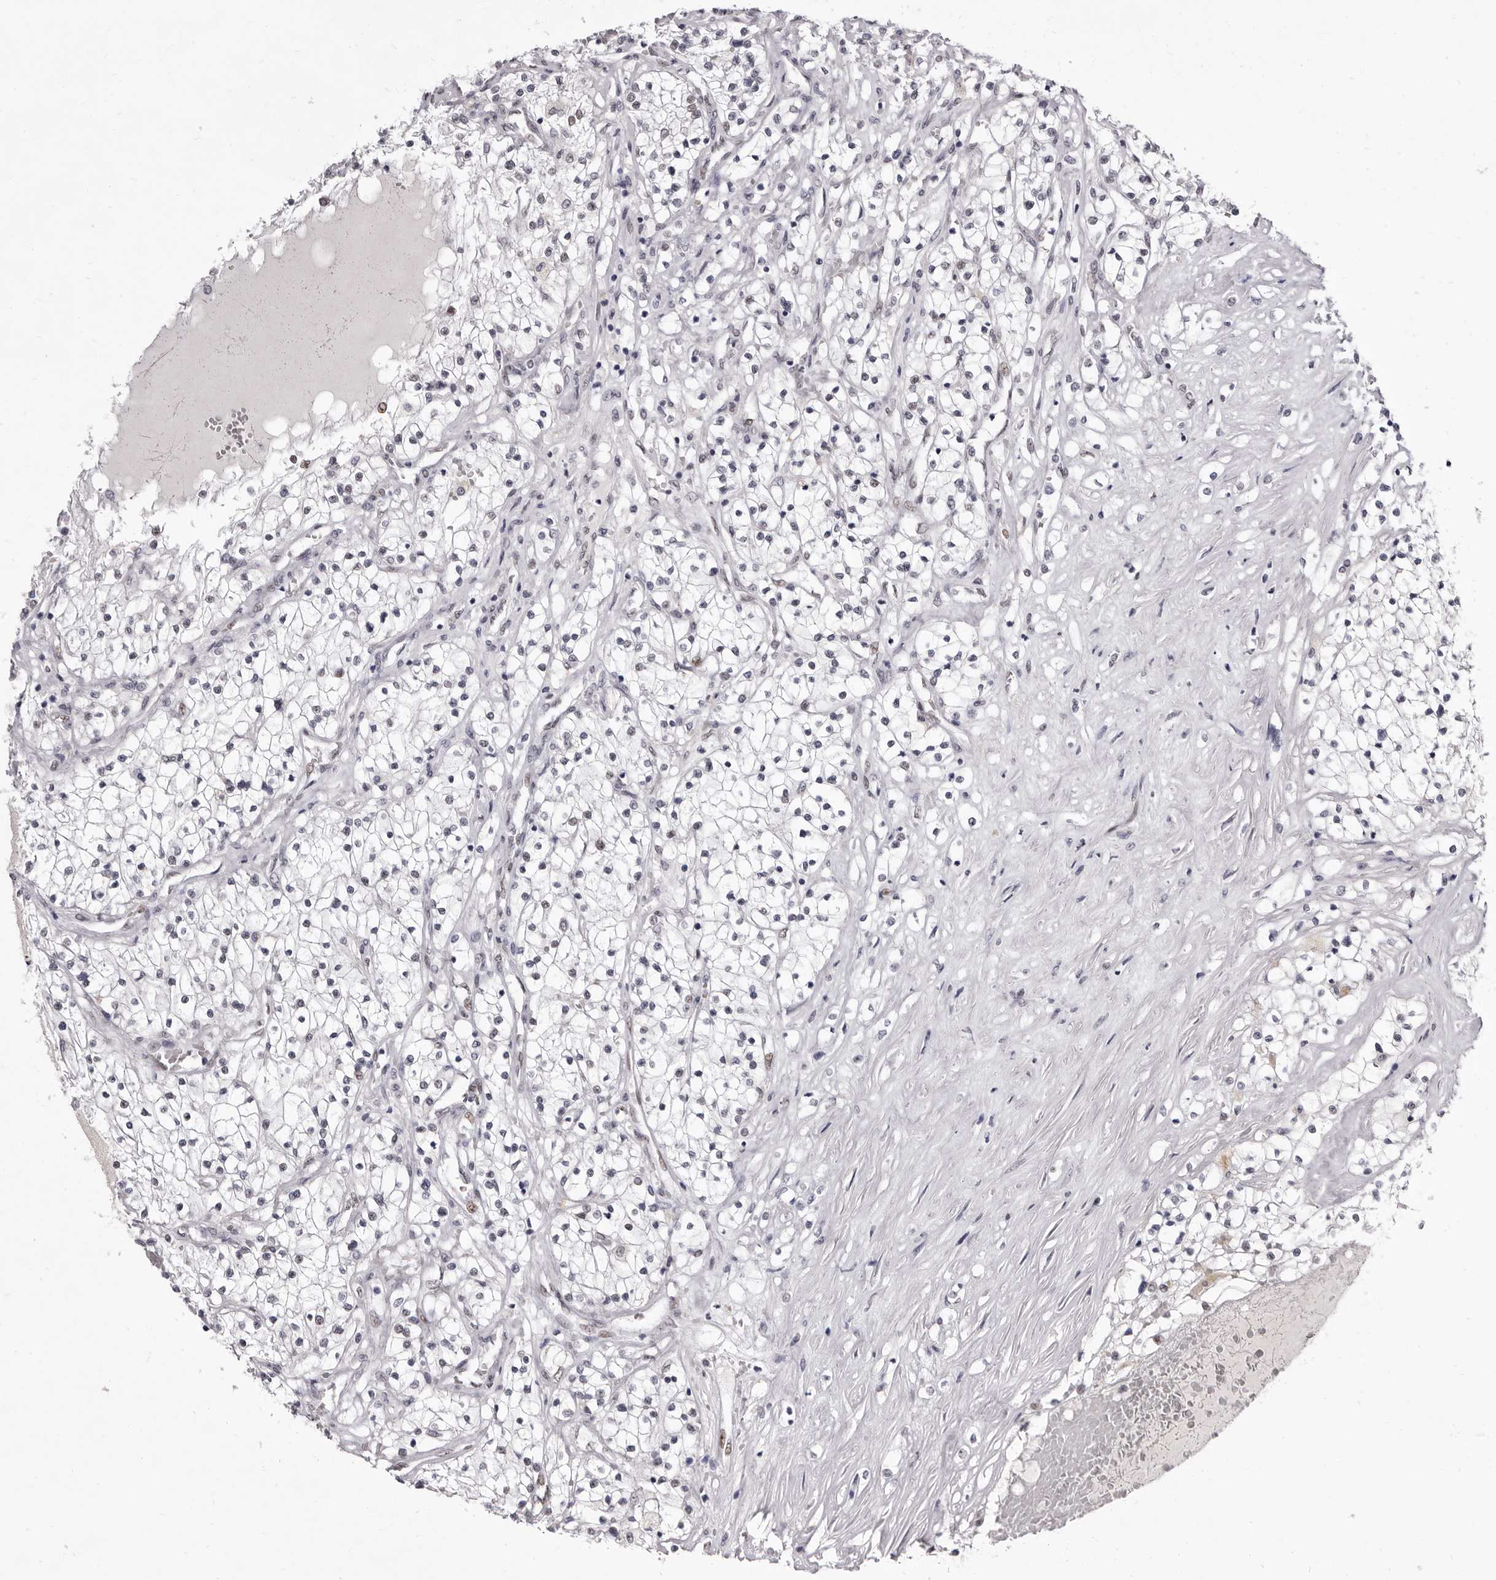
{"staining": {"intensity": "negative", "quantity": "none", "location": "none"}, "tissue": "renal cancer", "cell_type": "Tumor cells", "image_type": "cancer", "snomed": [{"axis": "morphology", "description": "Normal tissue, NOS"}, {"axis": "morphology", "description": "Adenocarcinoma, NOS"}, {"axis": "topography", "description": "Kidney"}], "caption": "Immunohistochemical staining of renal cancer (adenocarcinoma) displays no significant expression in tumor cells.", "gene": "ZNF326", "patient": {"sex": "male", "age": 68}}